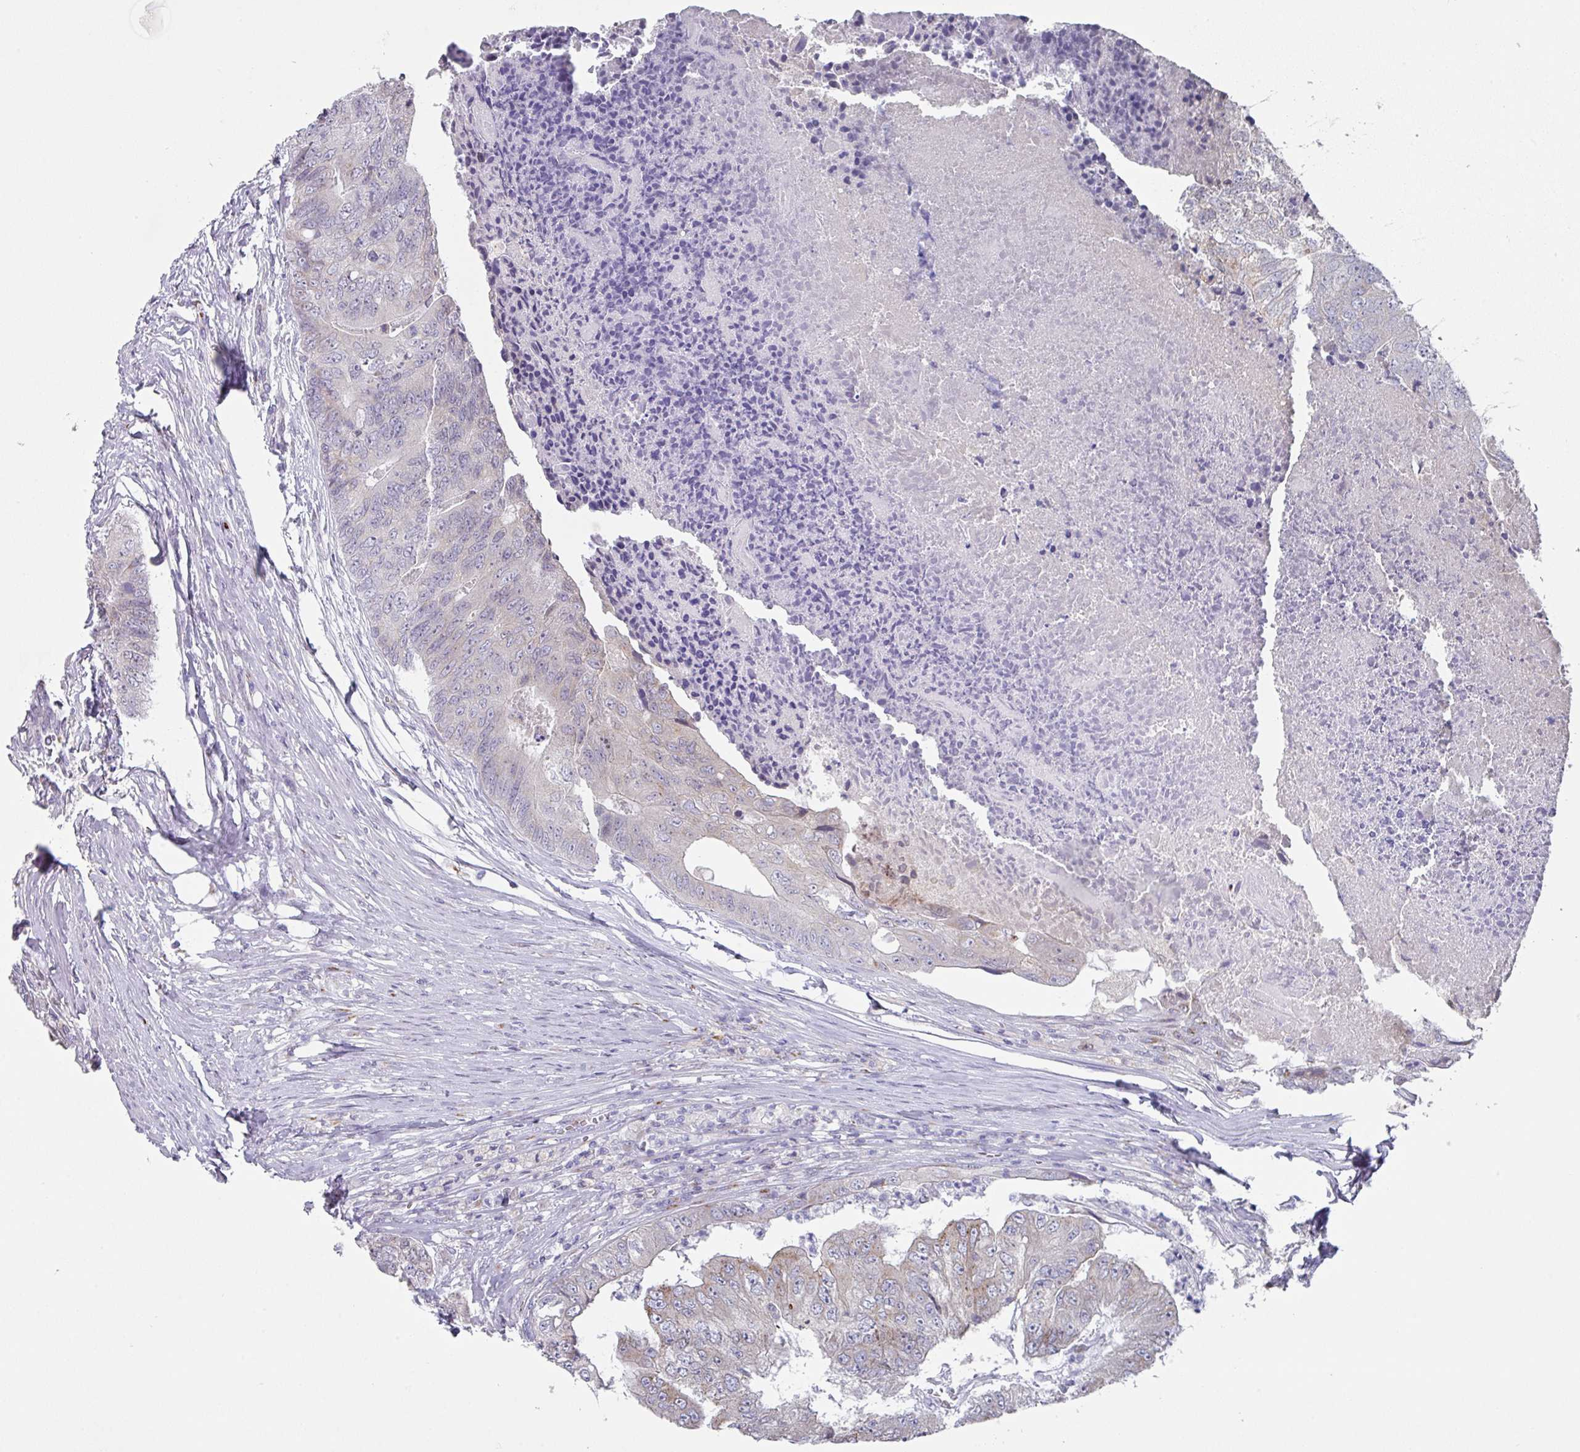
{"staining": {"intensity": "weak", "quantity": "<25%", "location": "cytoplasmic/membranous"}, "tissue": "colorectal cancer", "cell_type": "Tumor cells", "image_type": "cancer", "snomed": [{"axis": "morphology", "description": "Adenocarcinoma, NOS"}, {"axis": "topography", "description": "Colon"}], "caption": "This is an immunohistochemistry (IHC) histopathology image of adenocarcinoma (colorectal). There is no positivity in tumor cells.", "gene": "VKORC1L1", "patient": {"sex": "female", "age": 67}}